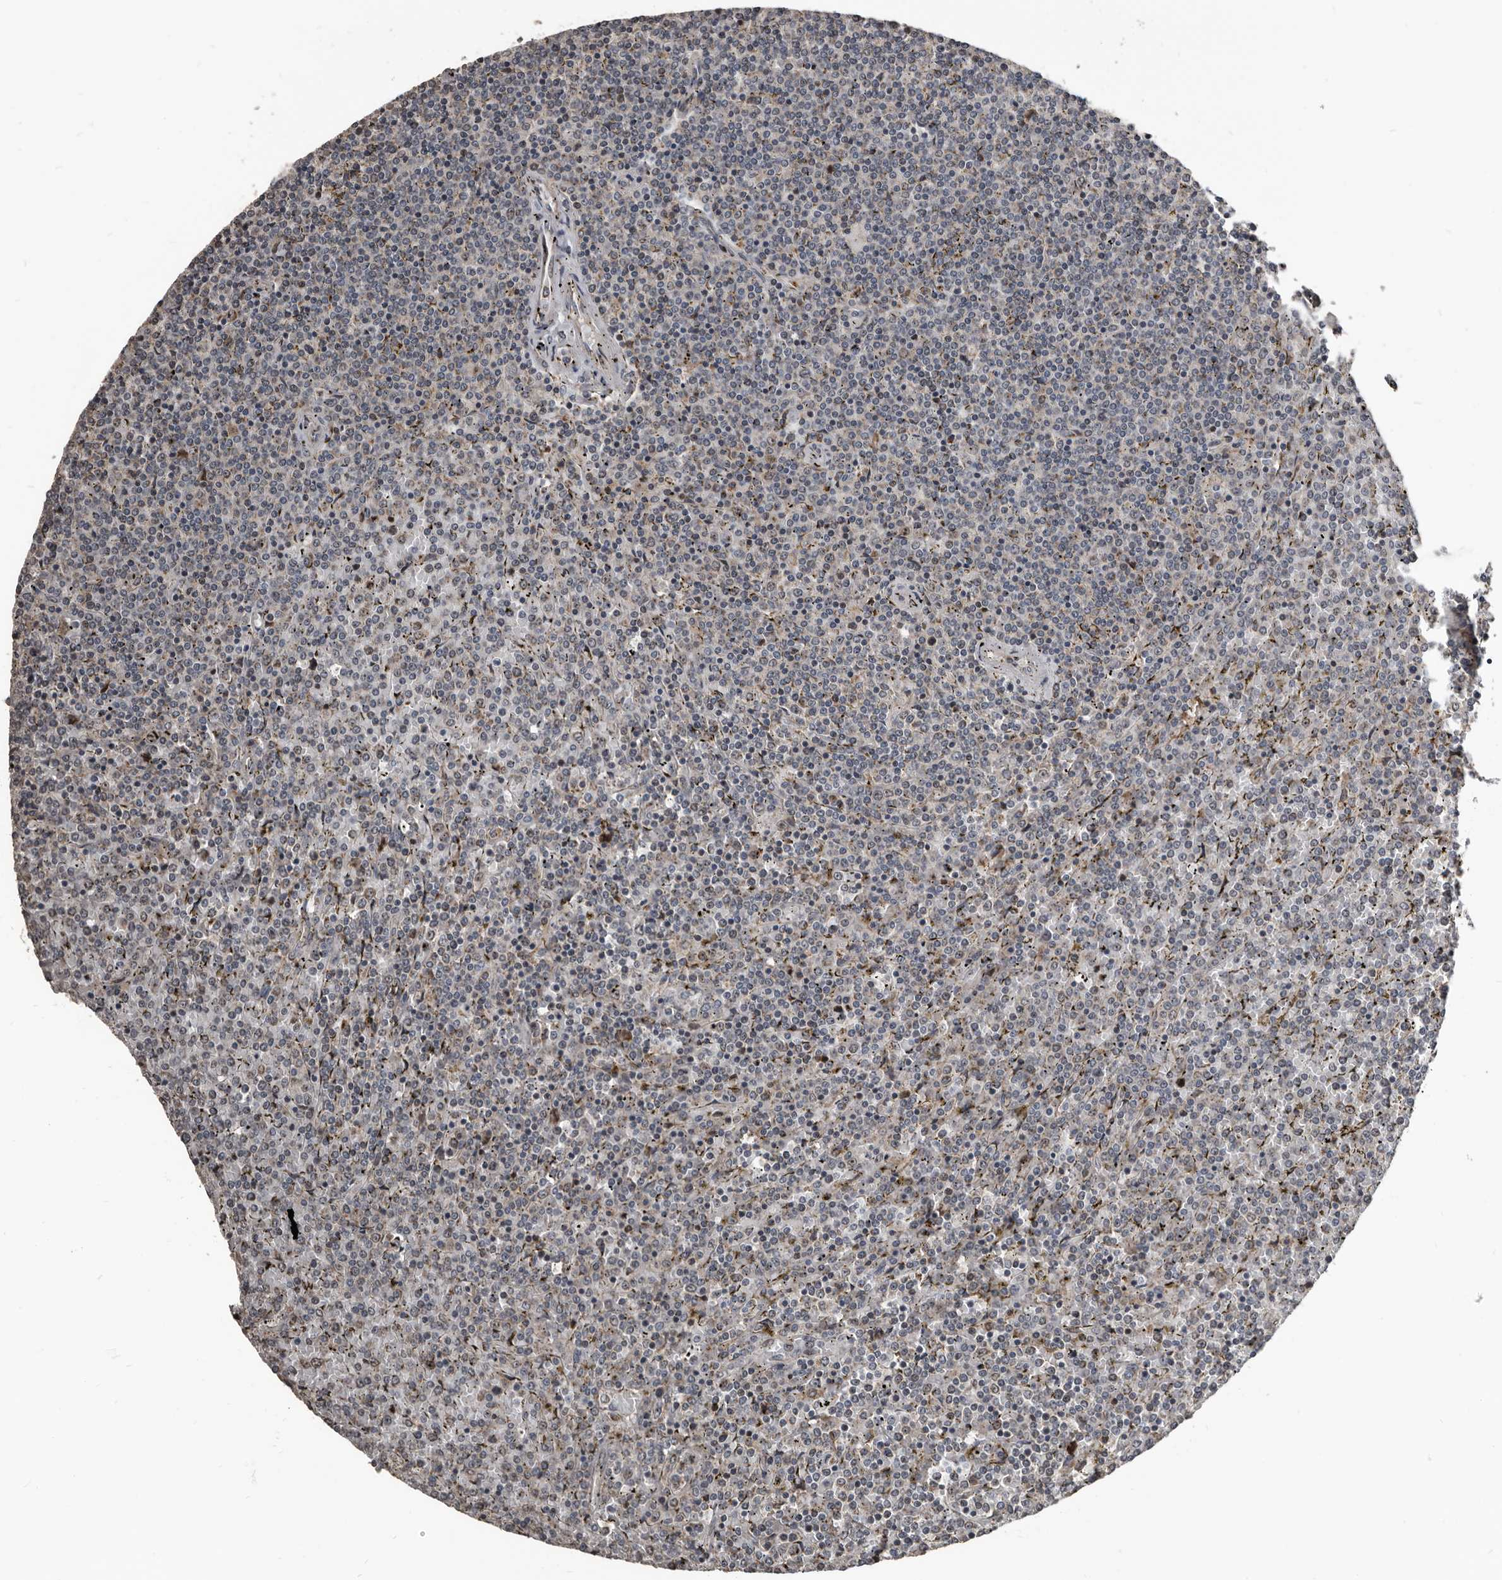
{"staining": {"intensity": "negative", "quantity": "none", "location": "none"}, "tissue": "lymphoma", "cell_type": "Tumor cells", "image_type": "cancer", "snomed": [{"axis": "morphology", "description": "Malignant lymphoma, non-Hodgkin's type, Low grade"}, {"axis": "topography", "description": "Spleen"}], "caption": "Immunohistochemistry (IHC) histopathology image of low-grade malignant lymphoma, non-Hodgkin's type stained for a protein (brown), which reveals no expression in tumor cells.", "gene": "DHPS", "patient": {"sex": "female", "age": 19}}